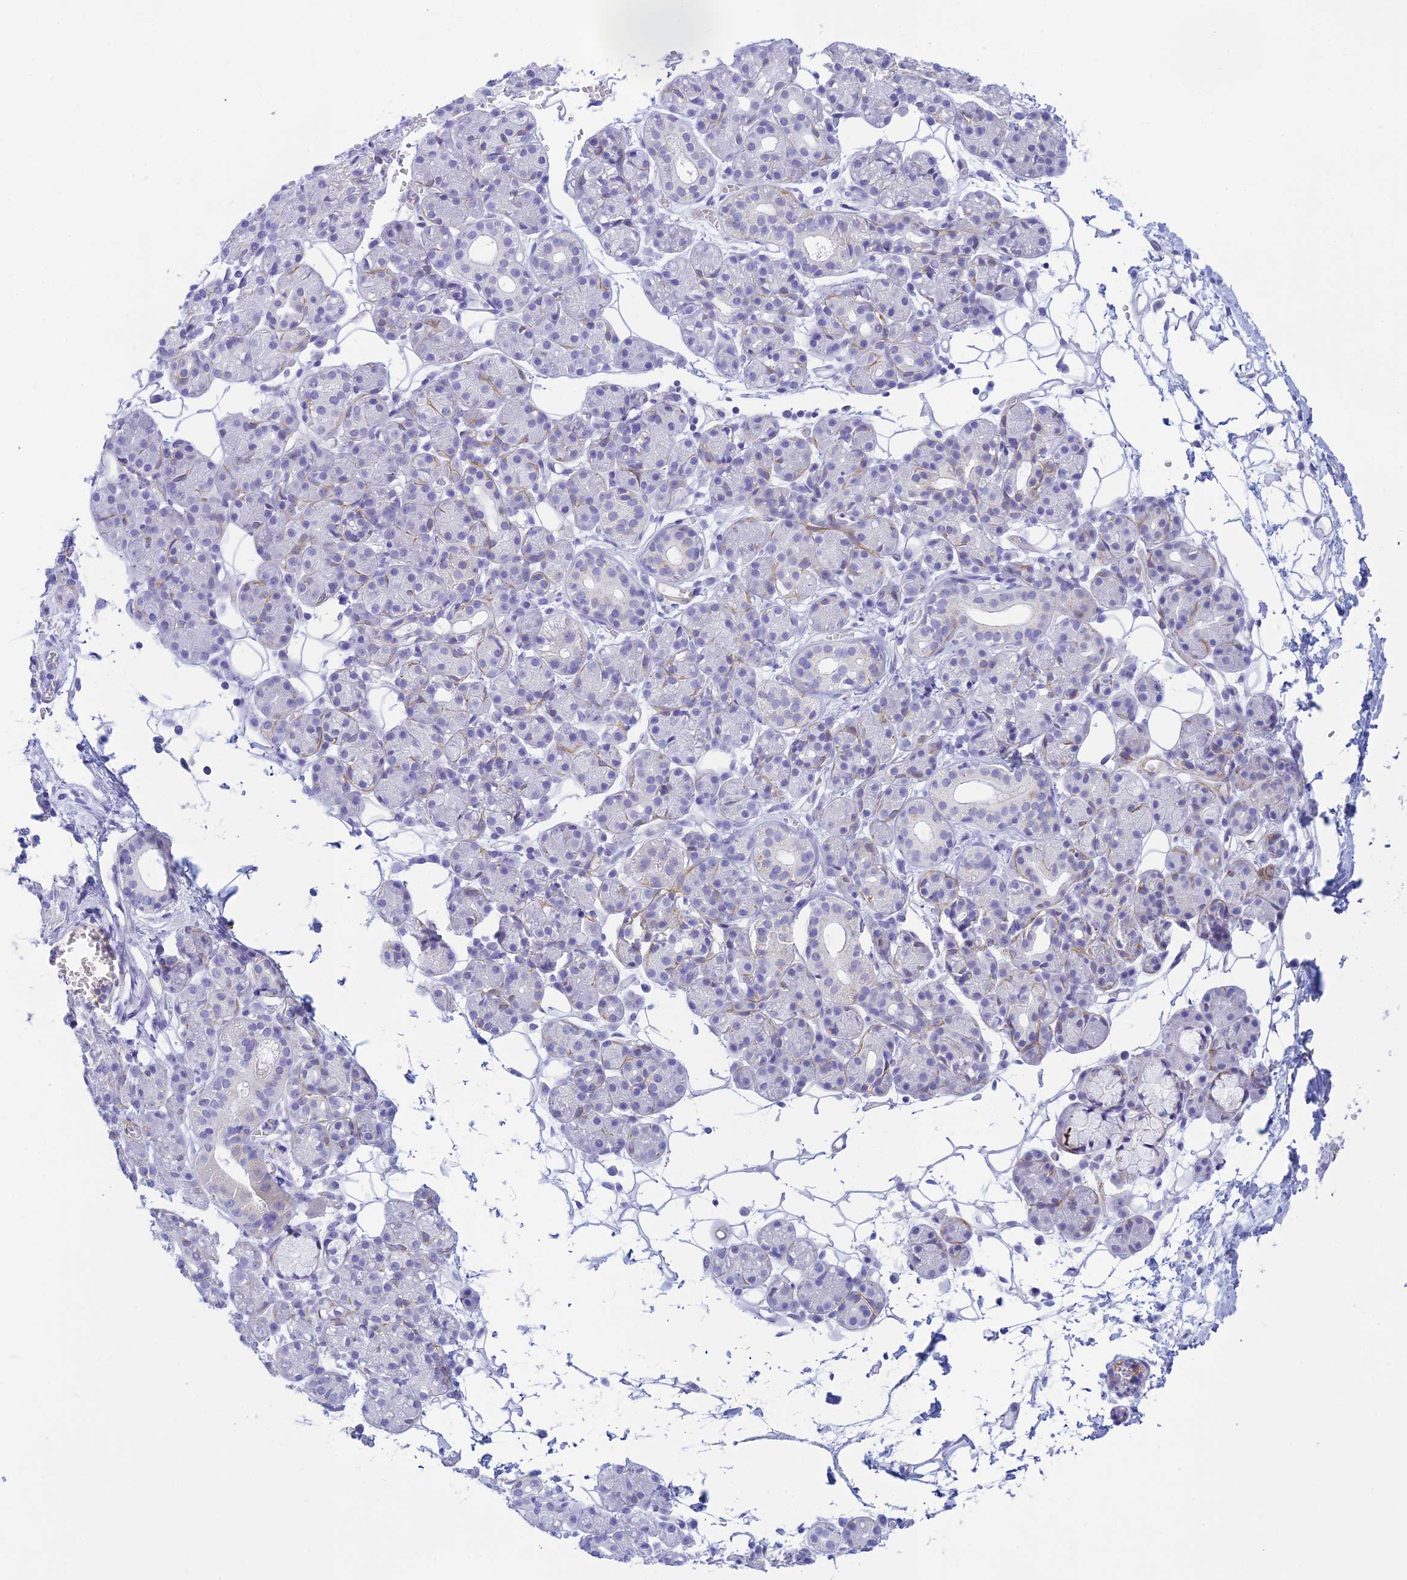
{"staining": {"intensity": "negative", "quantity": "none", "location": "none"}, "tissue": "salivary gland", "cell_type": "Glandular cells", "image_type": "normal", "snomed": [{"axis": "morphology", "description": "Normal tissue, NOS"}, {"axis": "topography", "description": "Salivary gland"}], "caption": "This is an immunohistochemistry histopathology image of unremarkable human salivary gland. There is no positivity in glandular cells.", "gene": "FBXW4", "patient": {"sex": "male", "age": 63}}